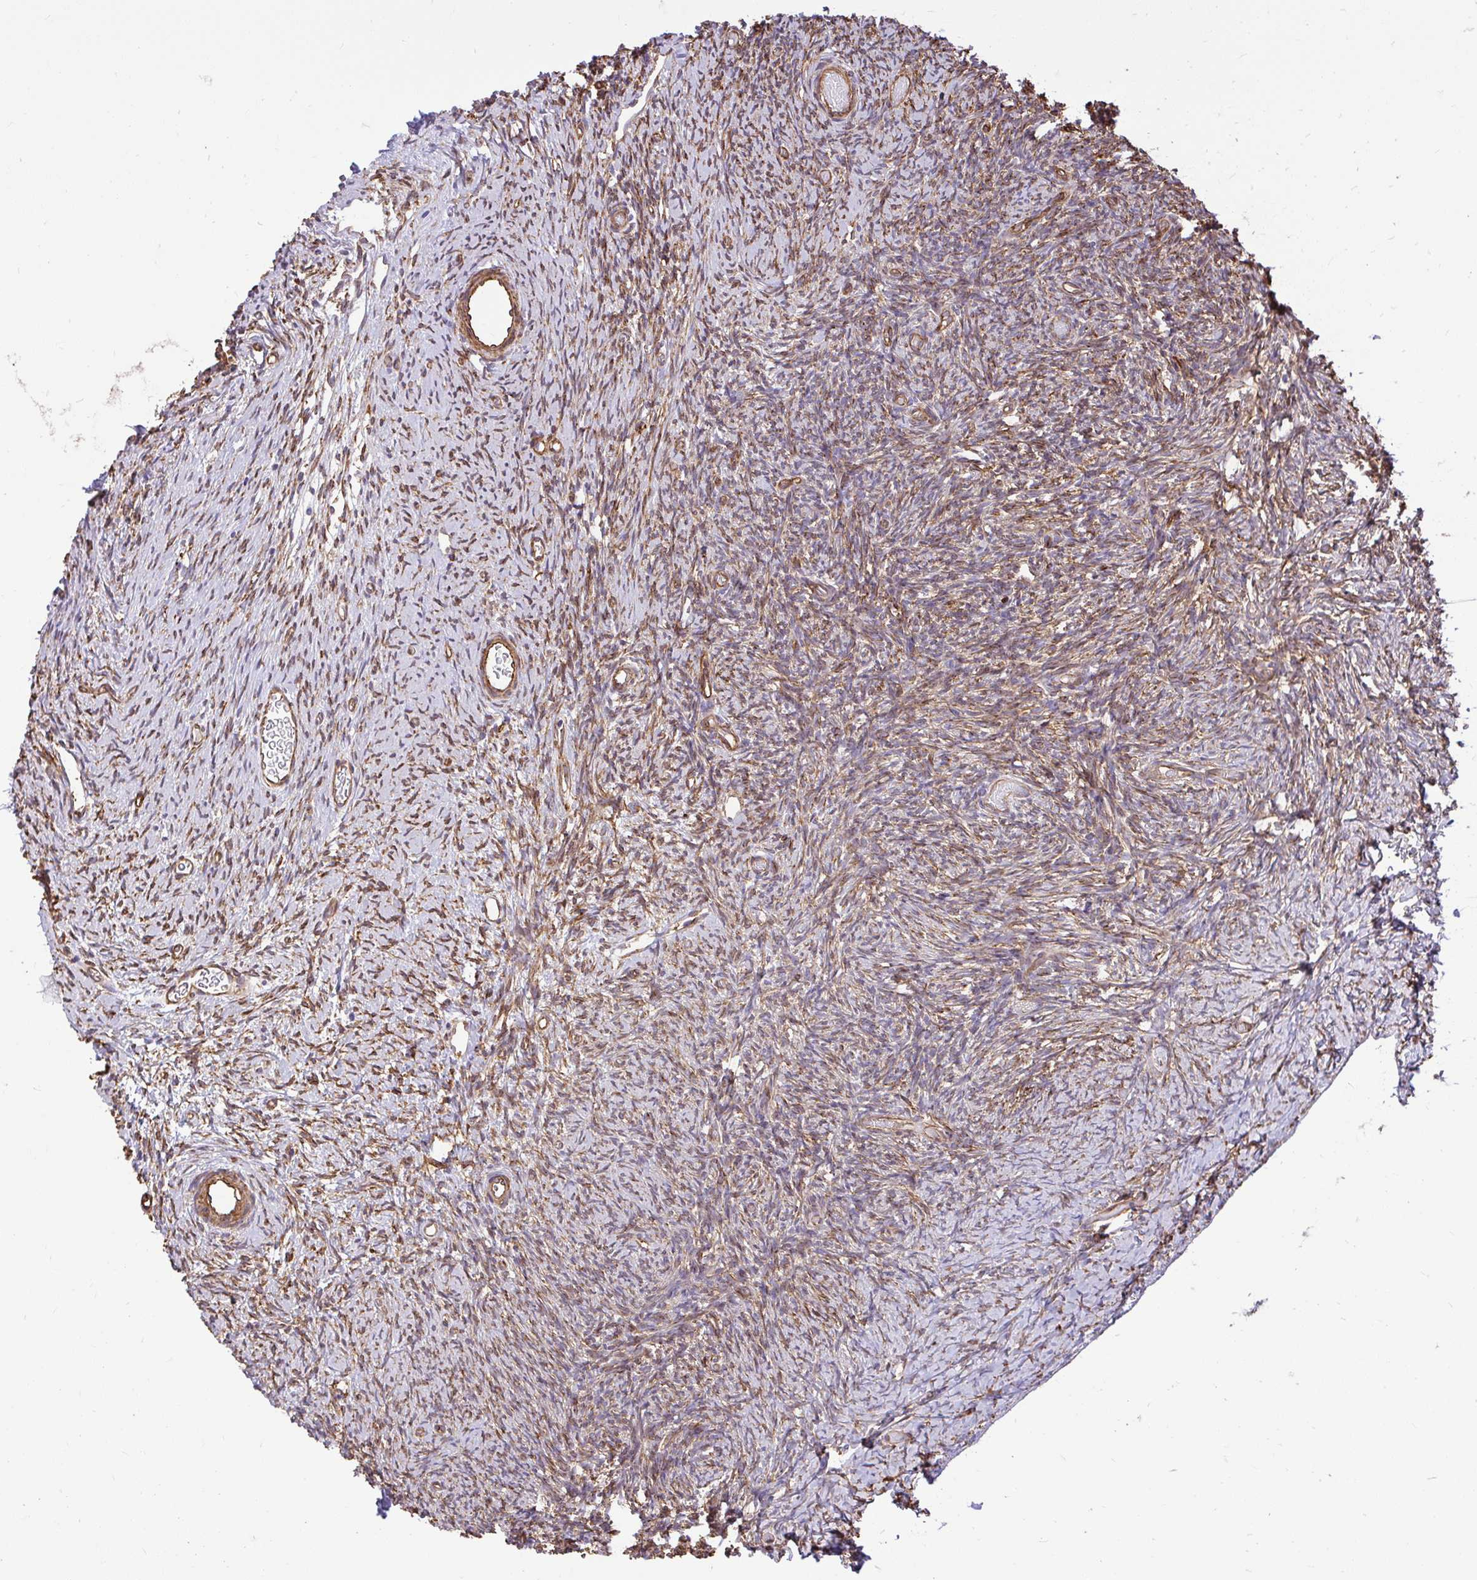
{"staining": {"intensity": "negative", "quantity": "none", "location": "none"}, "tissue": "ovary", "cell_type": "Follicle cells", "image_type": "normal", "snomed": [{"axis": "morphology", "description": "Normal tissue, NOS"}, {"axis": "topography", "description": "Ovary"}], "caption": "This histopathology image is of normal ovary stained with IHC to label a protein in brown with the nuclei are counter-stained blue. There is no staining in follicle cells.", "gene": "PTPRK", "patient": {"sex": "female", "age": 39}}